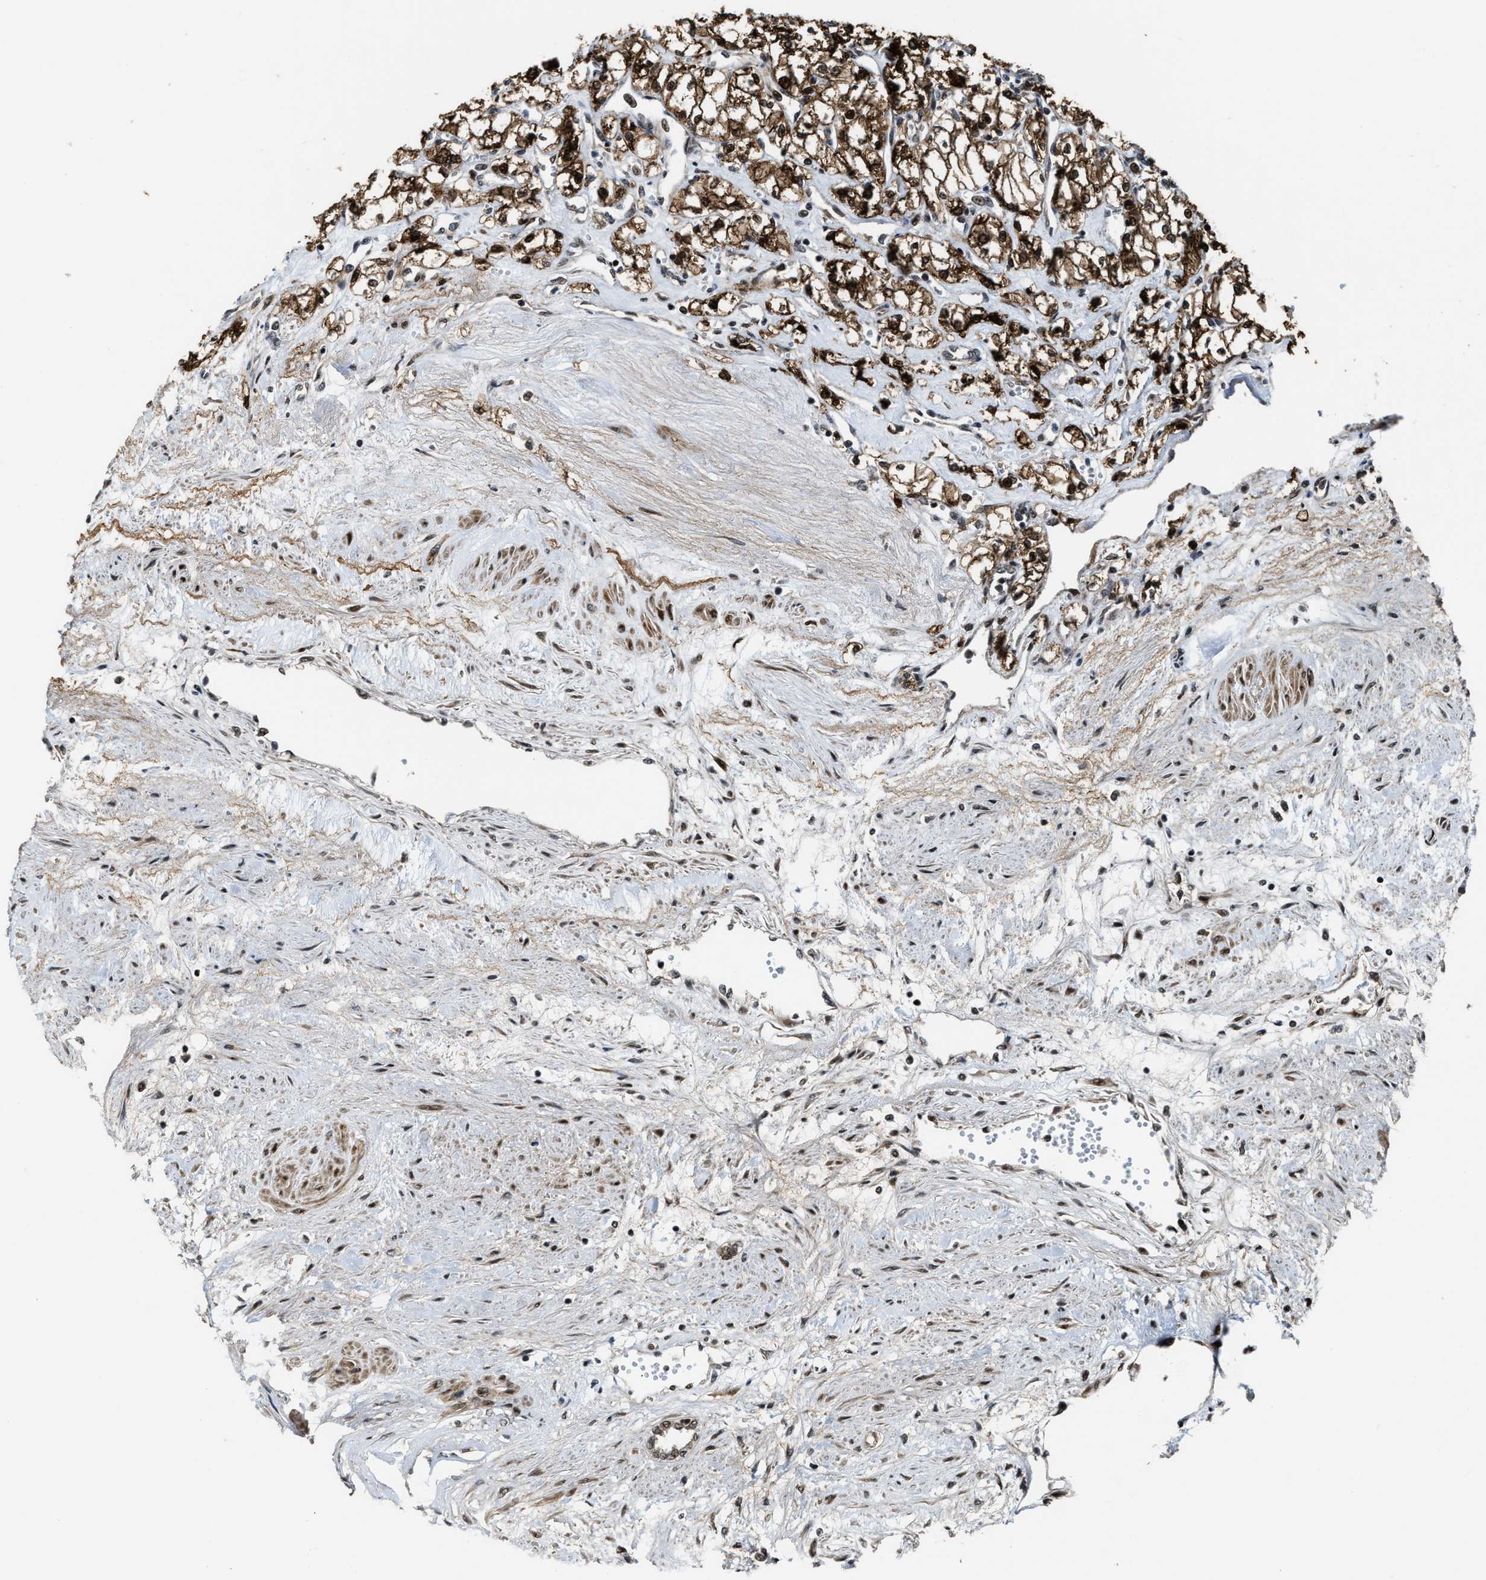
{"staining": {"intensity": "strong", "quantity": ">75%", "location": "cytoplasmic/membranous,nuclear"}, "tissue": "renal cancer", "cell_type": "Tumor cells", "image_type": "cancer", "snomed": [{"axis": "morphology", "description": "Adenocarcinoma, NOS"}, {"axis": "topography", "description": "Kidney"}], "caption": "A micrograph showing strong cytoplasmic/membranous and nuclear expression in approximately >75% of tumor cells in renal cancer, as visualized by brown immunohistochemical staining.", "gene": "ZNF250", "patient": {"sex": "male", "age": 59}}